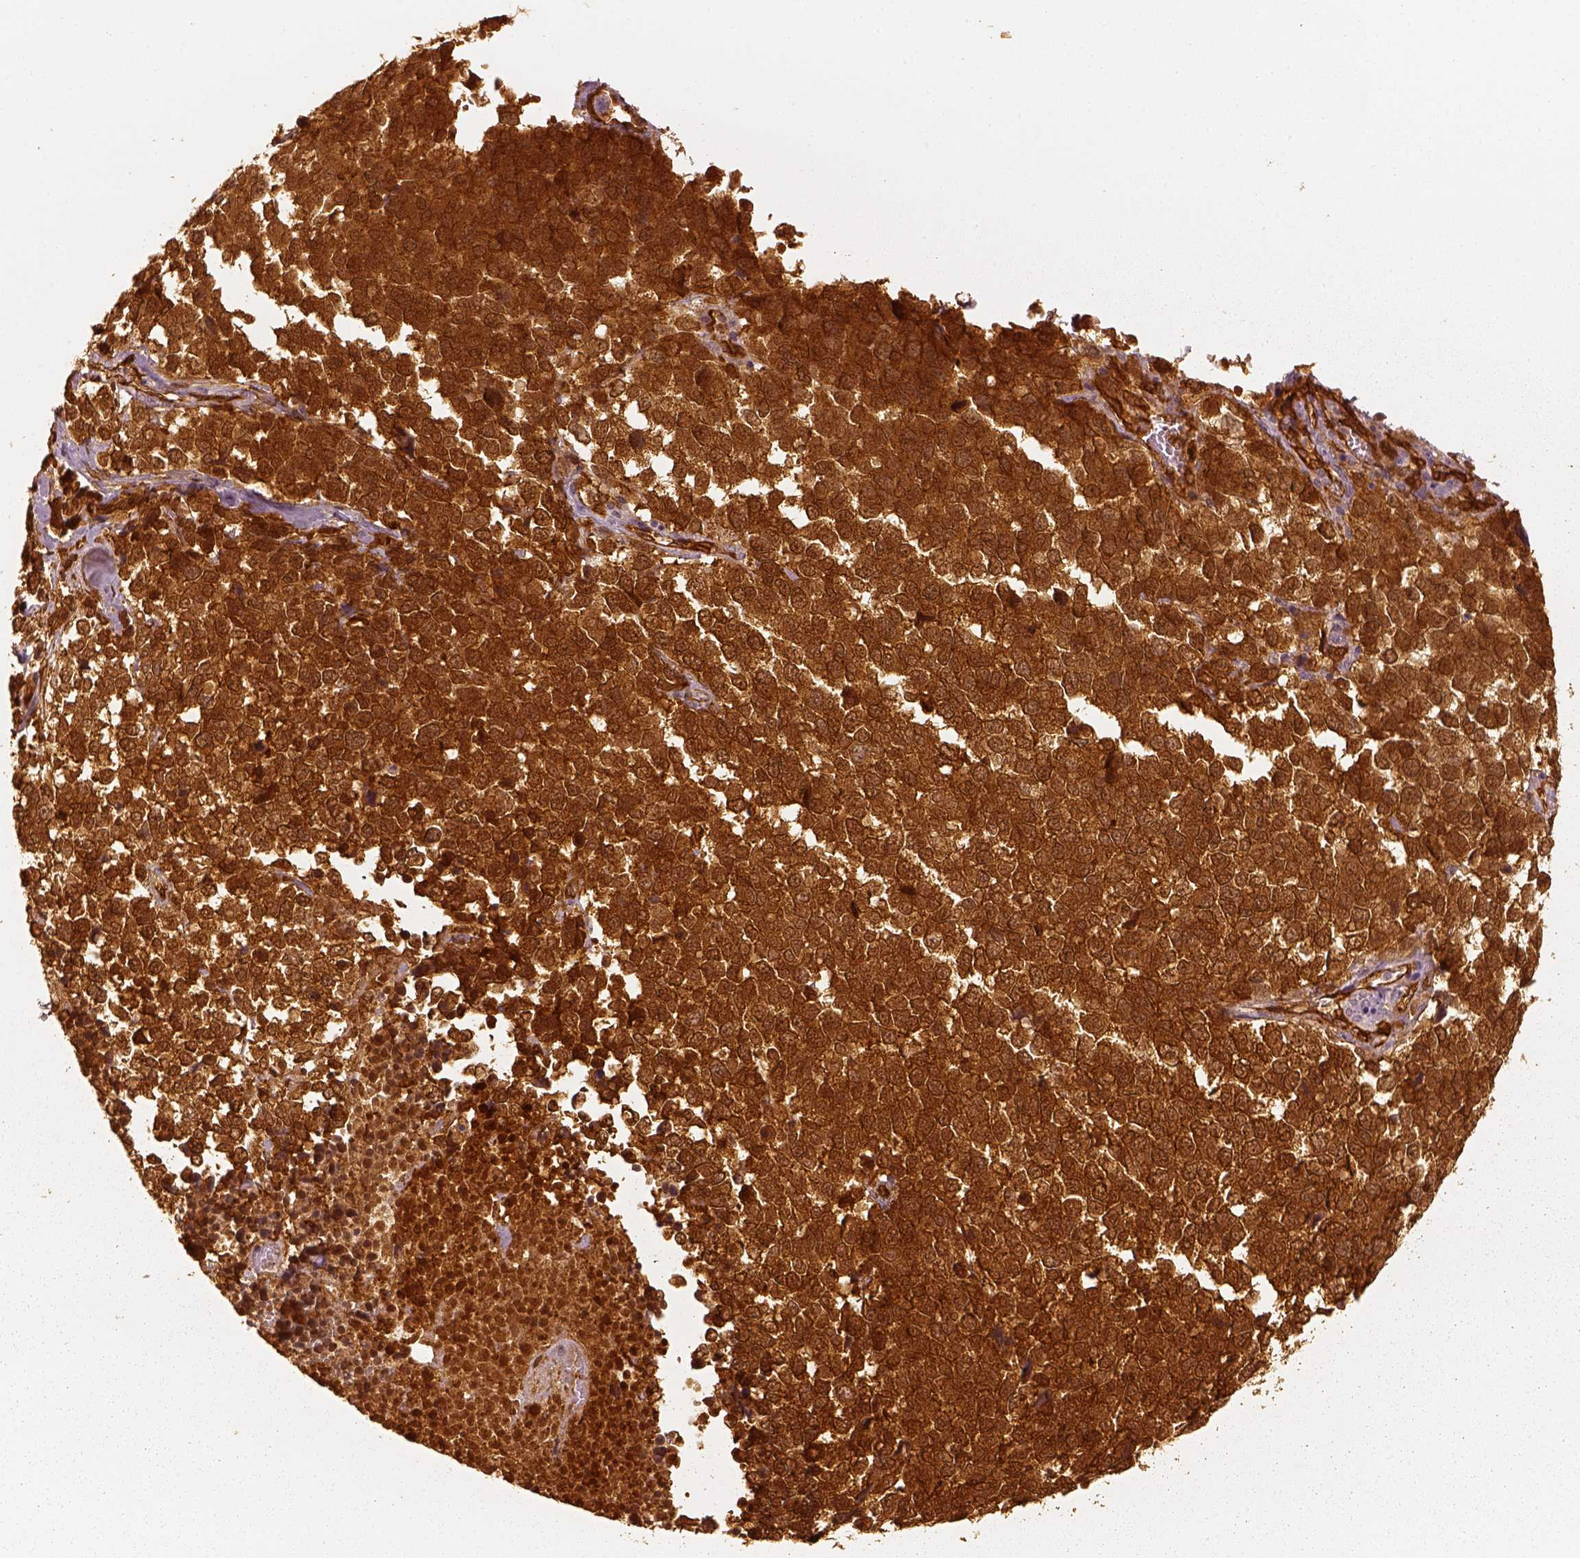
{"staining": {"intensity": "strong", "quantity": ">75%", "location": "cytoplasmic/membranous"}, "tissue": "melanoma", "cell_type": "Tumor cells", "image_type": "cancer", "snomed": [{"axis": "morphology", "description": "Malignant melanoma, Metastatic site"}, {"axis": "topography", "description": "Skin"}], "caption": "A micrograph showing strong cytoplasmic/membranous expression in approximately >75% of tumor cells in melanoma, as visualized by brown immunohistochemical staining.", "gene": "FSCN1", "patient": {"sex": "male", "age": 84}}